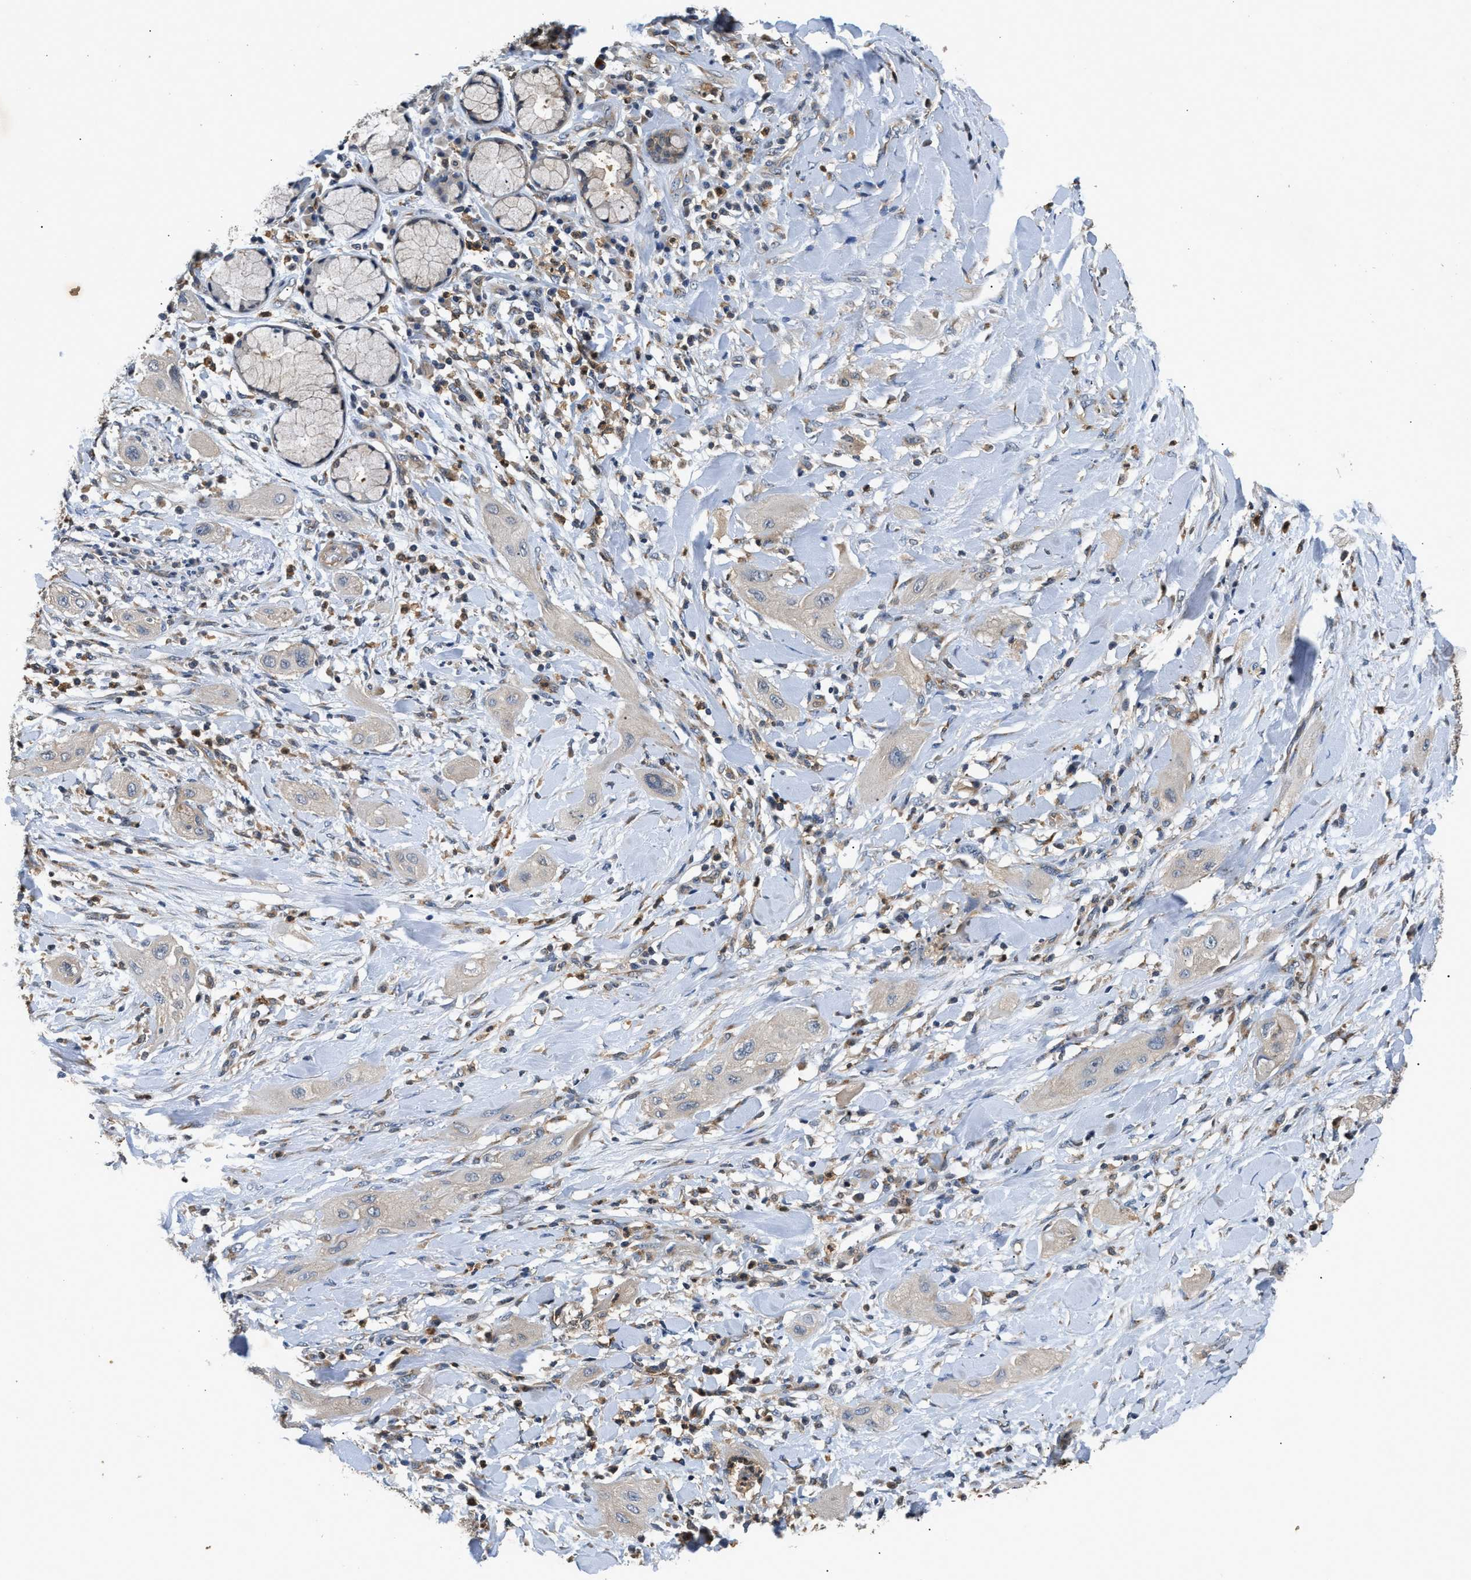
{"staining": {"intensity": "negative", "quantity": "none", "location": "none"}, "tissue": "lung cancer", "cell_type": "Tumor cells", "image_type": "cancer", "snomed": [{"axis": "morphology", "description": "Squamous cell carcinoma, NOS"}, {"axis": "topography", "description": "Lung"}], "caption": "A high-resolution image shows immunohistochemistry staining of lung cancer (squamous cell carcinoma), which exhibits no significant staining in tumor cells.", "gene": "CHUK", "patient": {"sex": "female", "age": 47}}